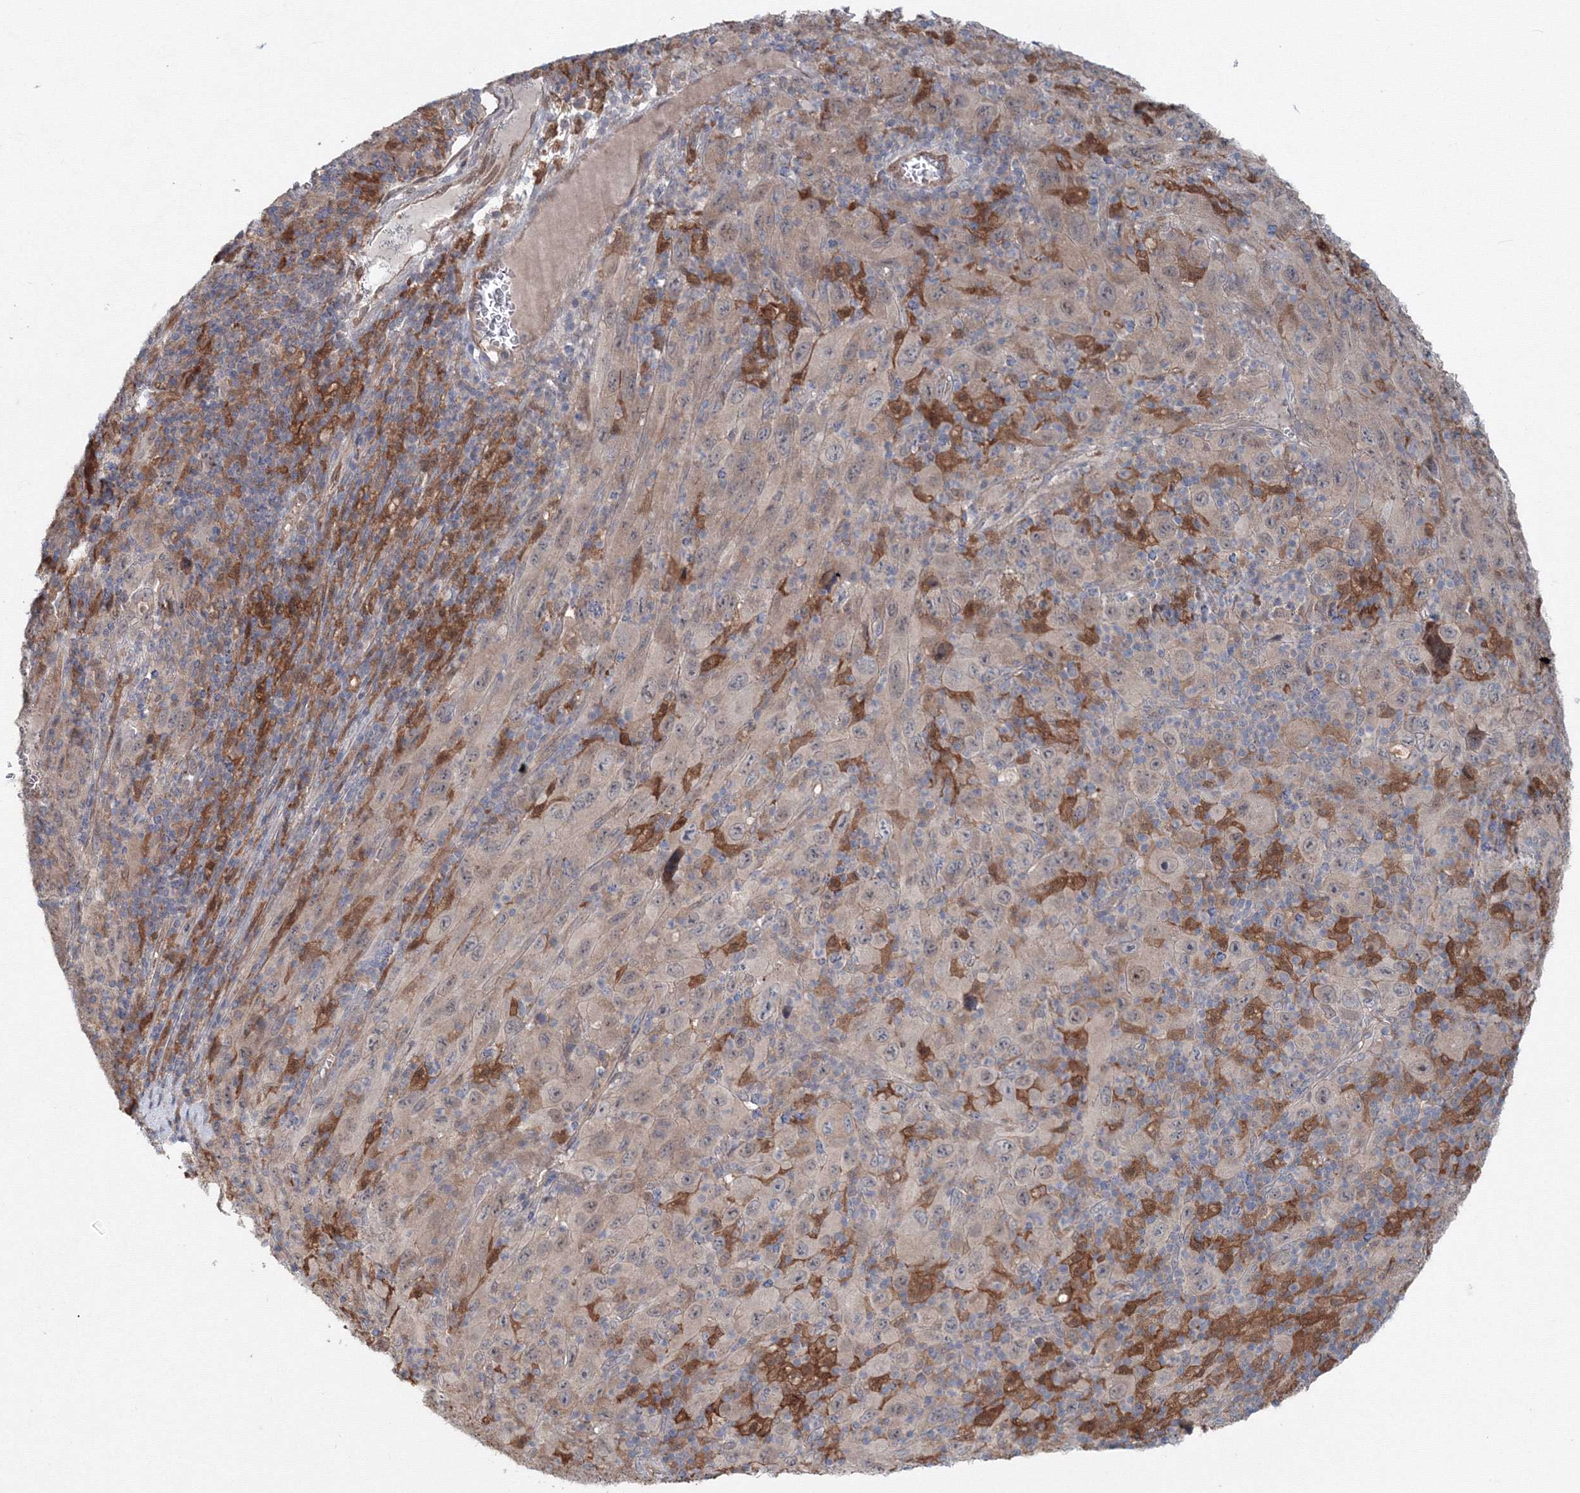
{"staining": {"intensity": "moderate", "quantity": "25%-75%", "location": "cytoplasmic/membranous,nuclear"}, "tissue": "melanoma", "cell_type": "Tumor cells", "image_type": "cancer", "snomed": [{"axis": "morphology", "description": "Malignant melanoma, Metastatic site"}, {"axis": "topography", "description": "Skin"}], "caption": "This micrograph shows immunohistochemistry staining of human malignant melanoma (metastatic site), with medium moderate cytoplasmic/membranous and nuclear positivity in approximately 25%-75% of tumor cells.", "gene": "MKRN2", "patient": {"sex": "female", "age": 56}}